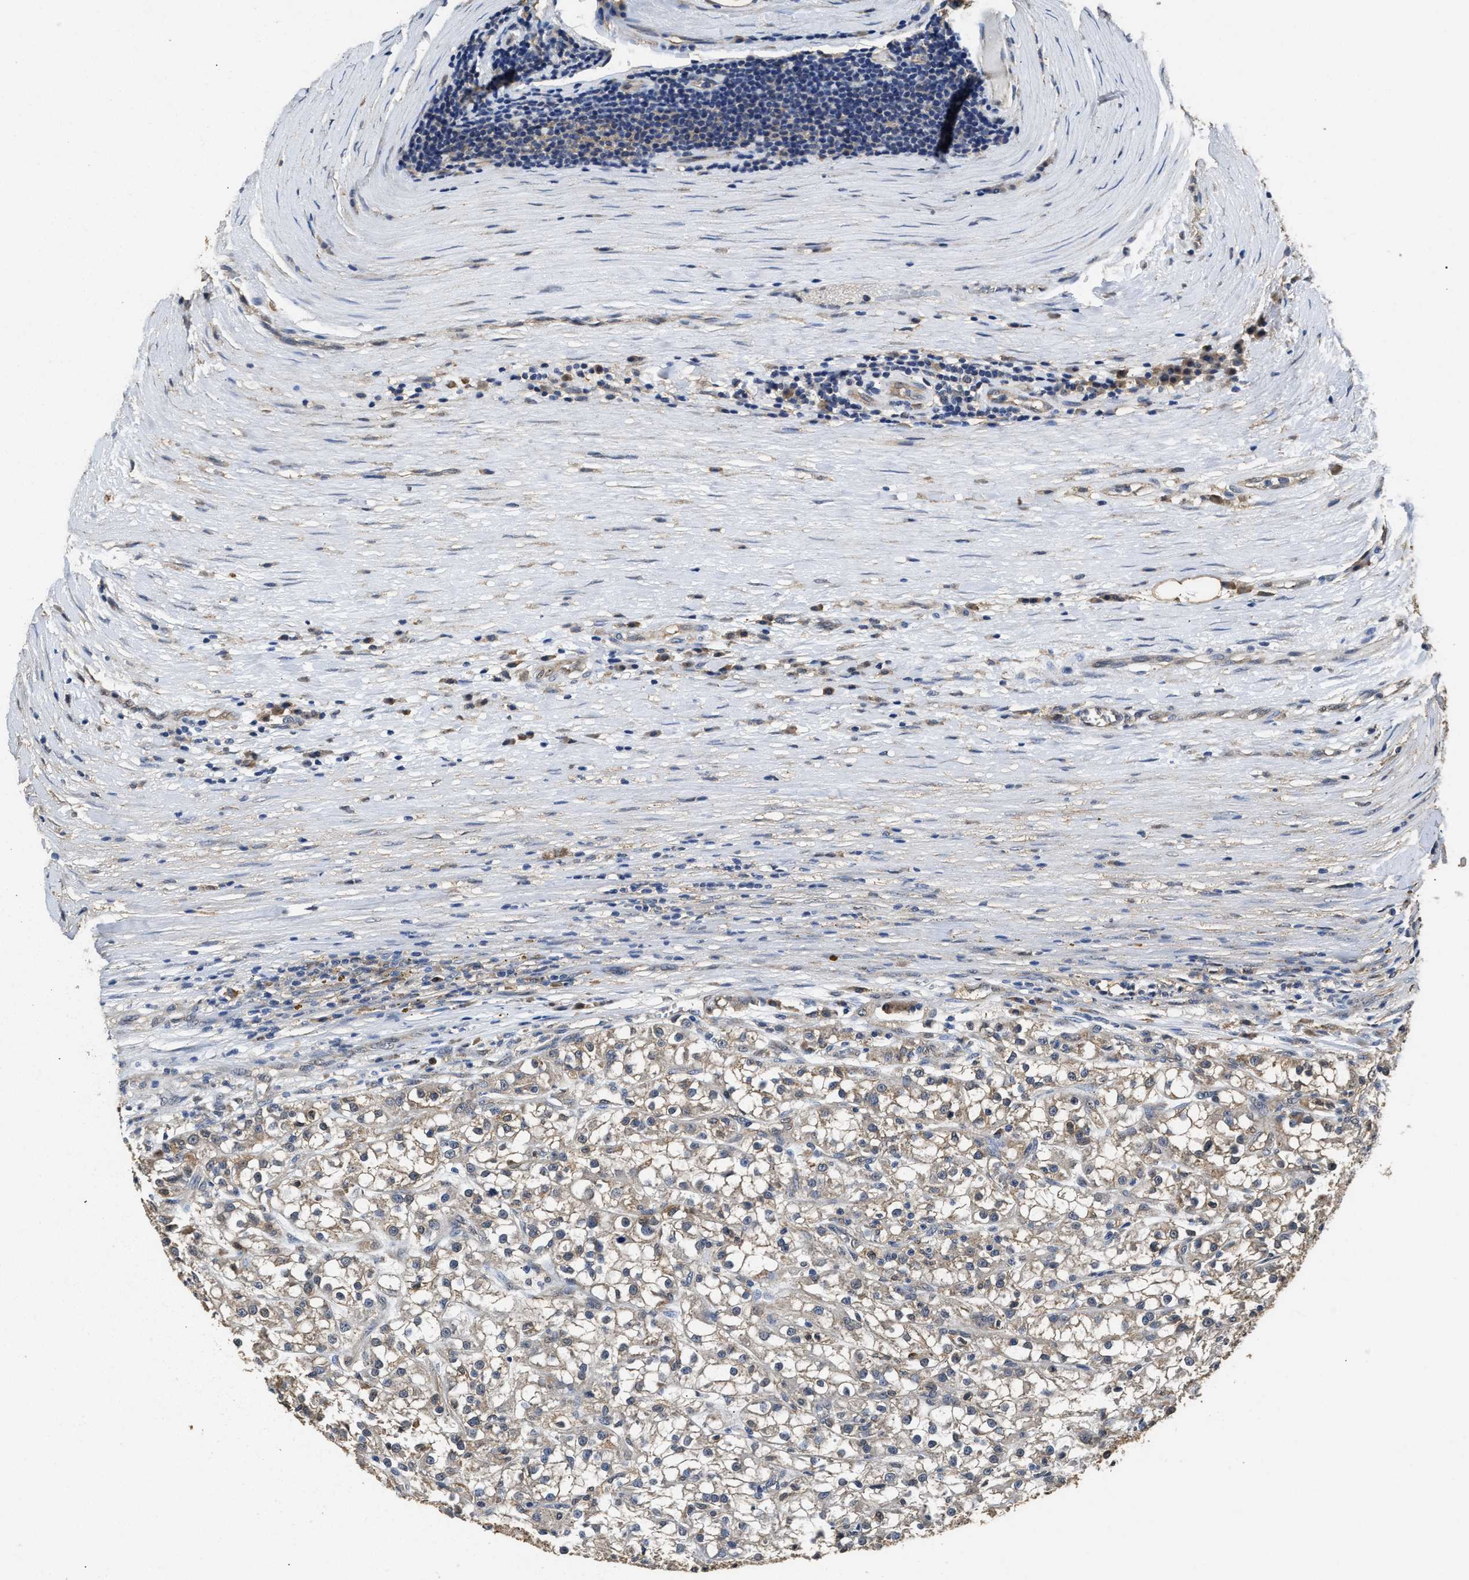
{"staining": {"intensity": "weak", "quantity": "<25%", "location": "cytoplasmic/membranous"}, "tissue": "renal cancer", "cell_type": "Tumor cells", "image_type": "cancer", "snomed": [{"axis": "morphology", "description": "Adenocarcinoma, NOS"}, {"axis": "topography", "description": "Kidney"}], "caption": "This photomicrograph is of adenocarcinoma (renal) stained with immunohistochemistry to label a protein in brown with the nuclei are counter-stained blue. There is no positivity in tumor cells. (Brightfield microscopy of DAB (3,3'-diaminobenzidine) immunohistochemistry at high magnification).", "gene": "YWHAE", "patient": {"sex": "female", "age": 52}}